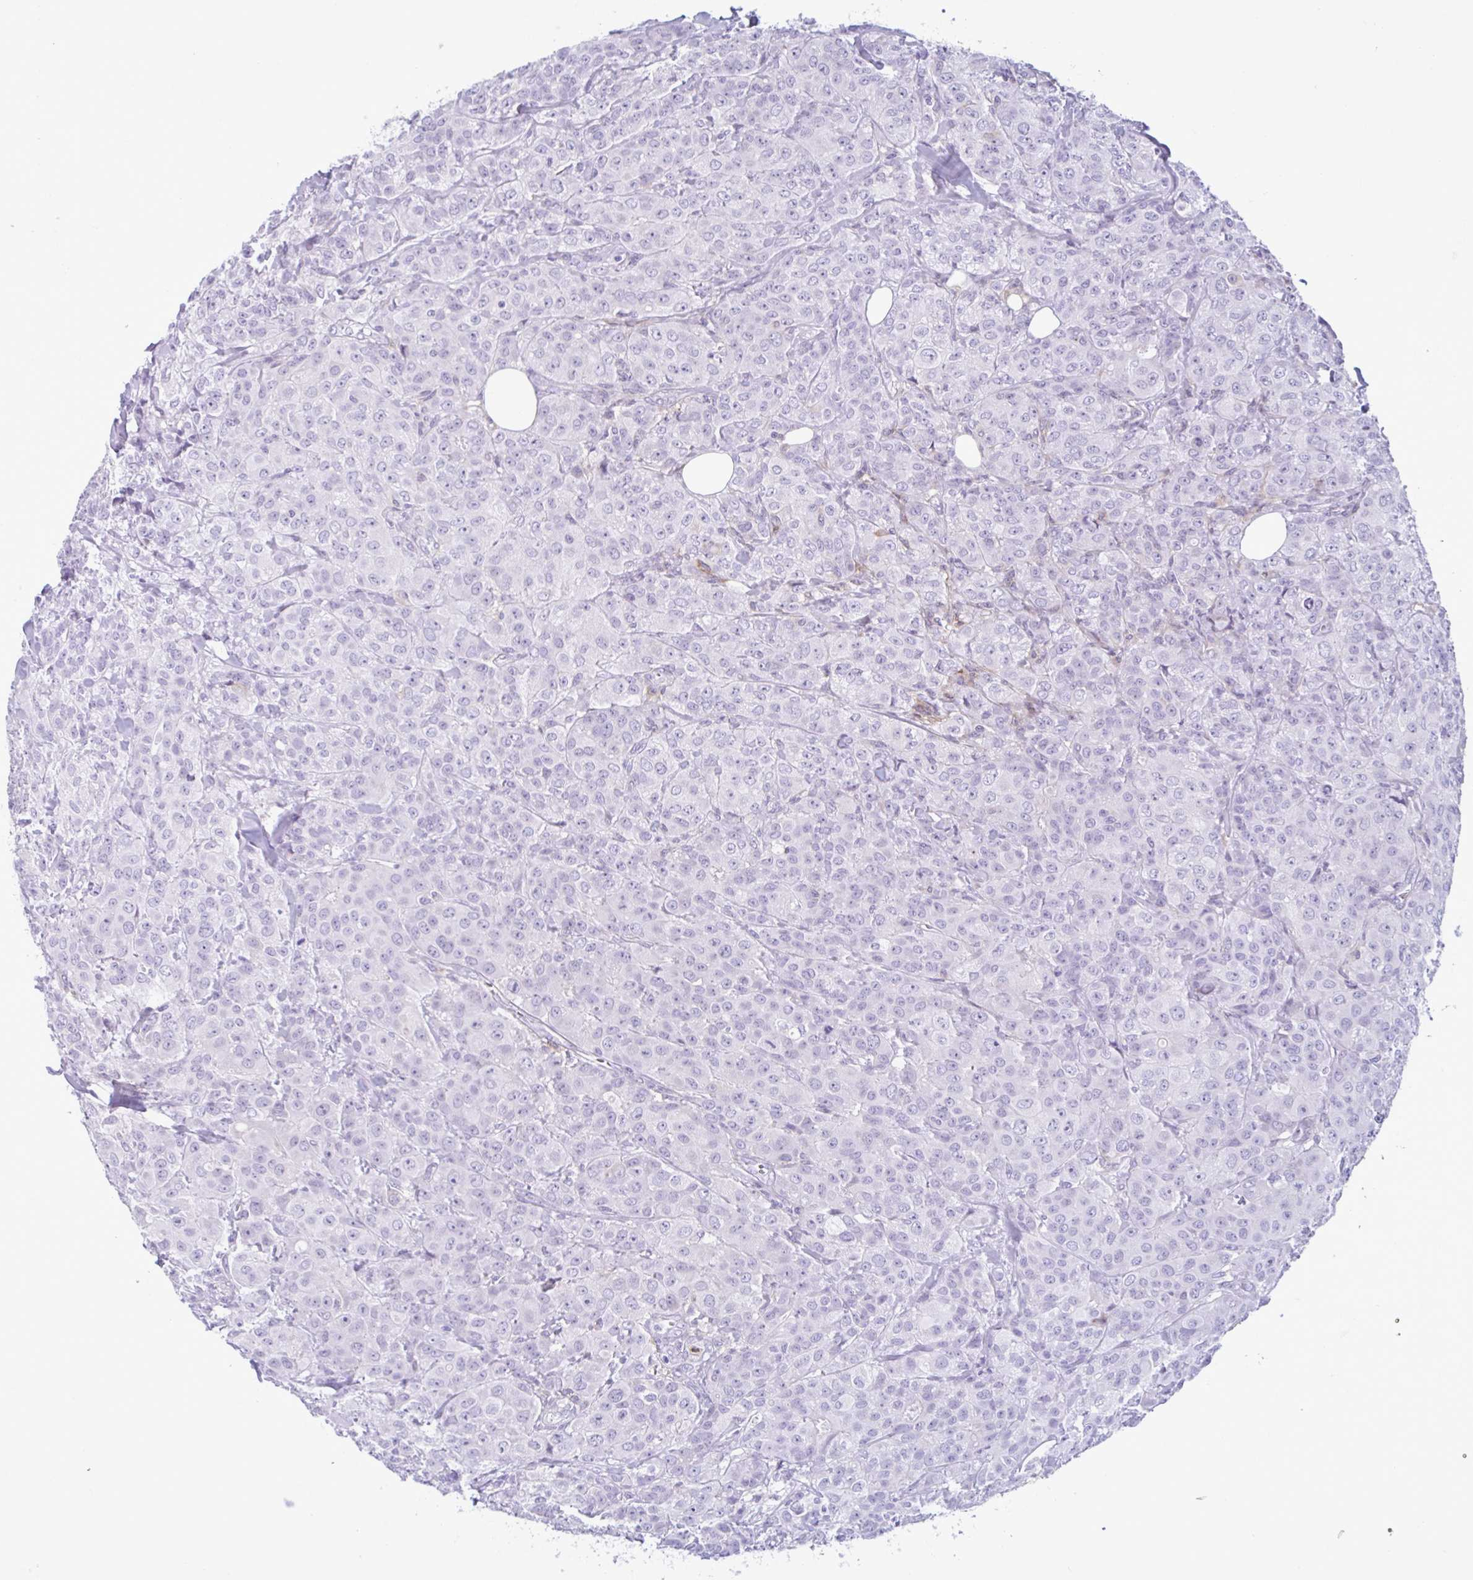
{"staining": {"intensity": "negative", "quantity": "none", "location": "none"}, "tissue": "breast cancer", "cell_type": "Tumor cells", "image_type": "cancer", "snomed": [{"axis": "morphology", "description": "Normal tissue, NOS"}, {"axis": "morphology", "description": "Duct carcinoma"}, {"axis": "topography", "description": "Breast"}], "caption": "Tumor cells show no significant staining in breast invasive ductal carcinoma.", "gene": "CEP120", "patient": {"sex": "female", "age": 43}}